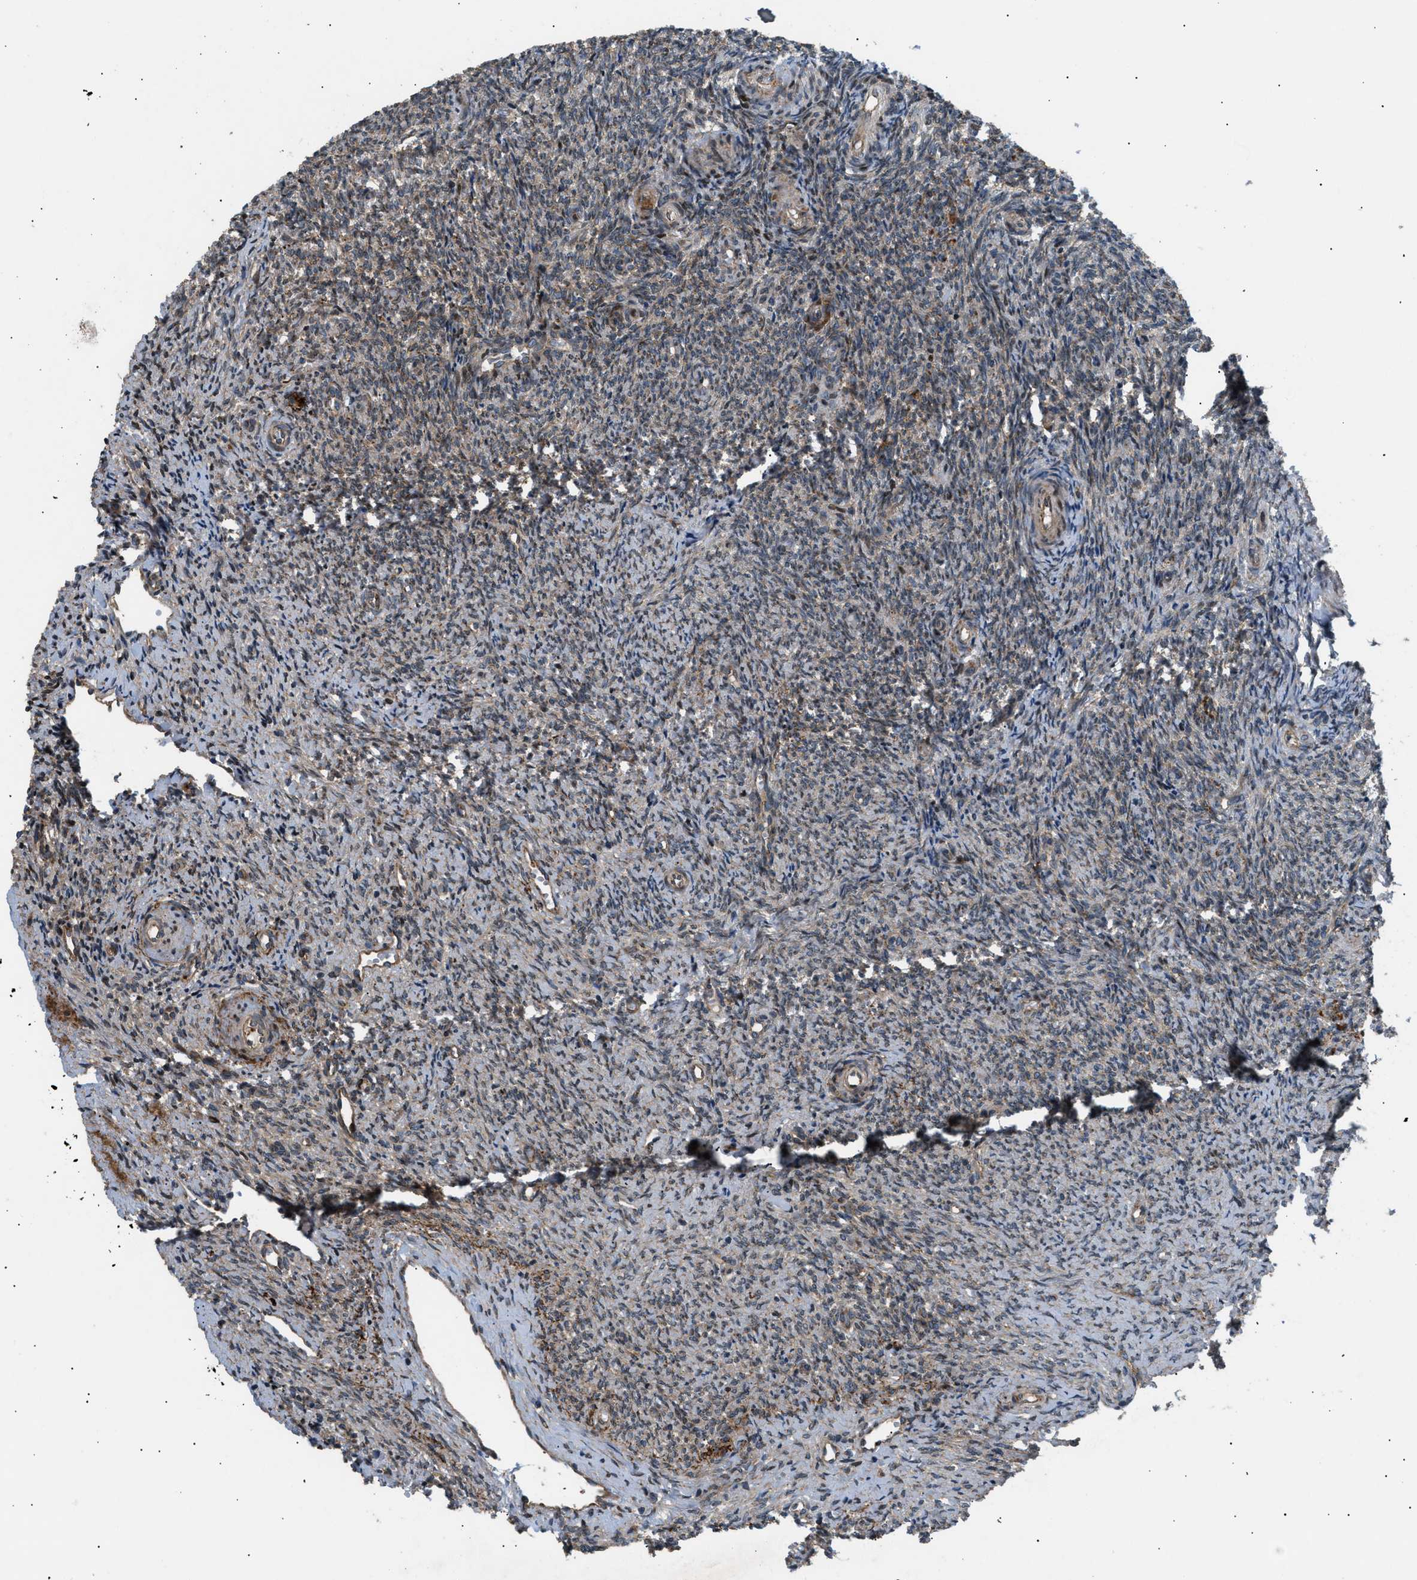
{"staining": {"intensity": "moderate", "quantity": "25%-75%", "location": "cytoplasmic/membranous"}, "tissue": "ovary", "cell_type": "Follicle cells", "image_type": "normal", "snomed": [{"axis": "morphology", "description": "Normal tissue, NOS"}, {"axis": "topography", "description": "Ovary"}], "caption": "Normal ovary displays moderate cytoplasmic/membranous expression in about 25%-75% of follicle cells, visualized by immunohistochemistry. (DAB (3,3'-diaminobenzidine) IHC with brightfield microscopy, high magnification).", "gene": "LYSMD3", "patient": {"sex": "female", "age": 41}}